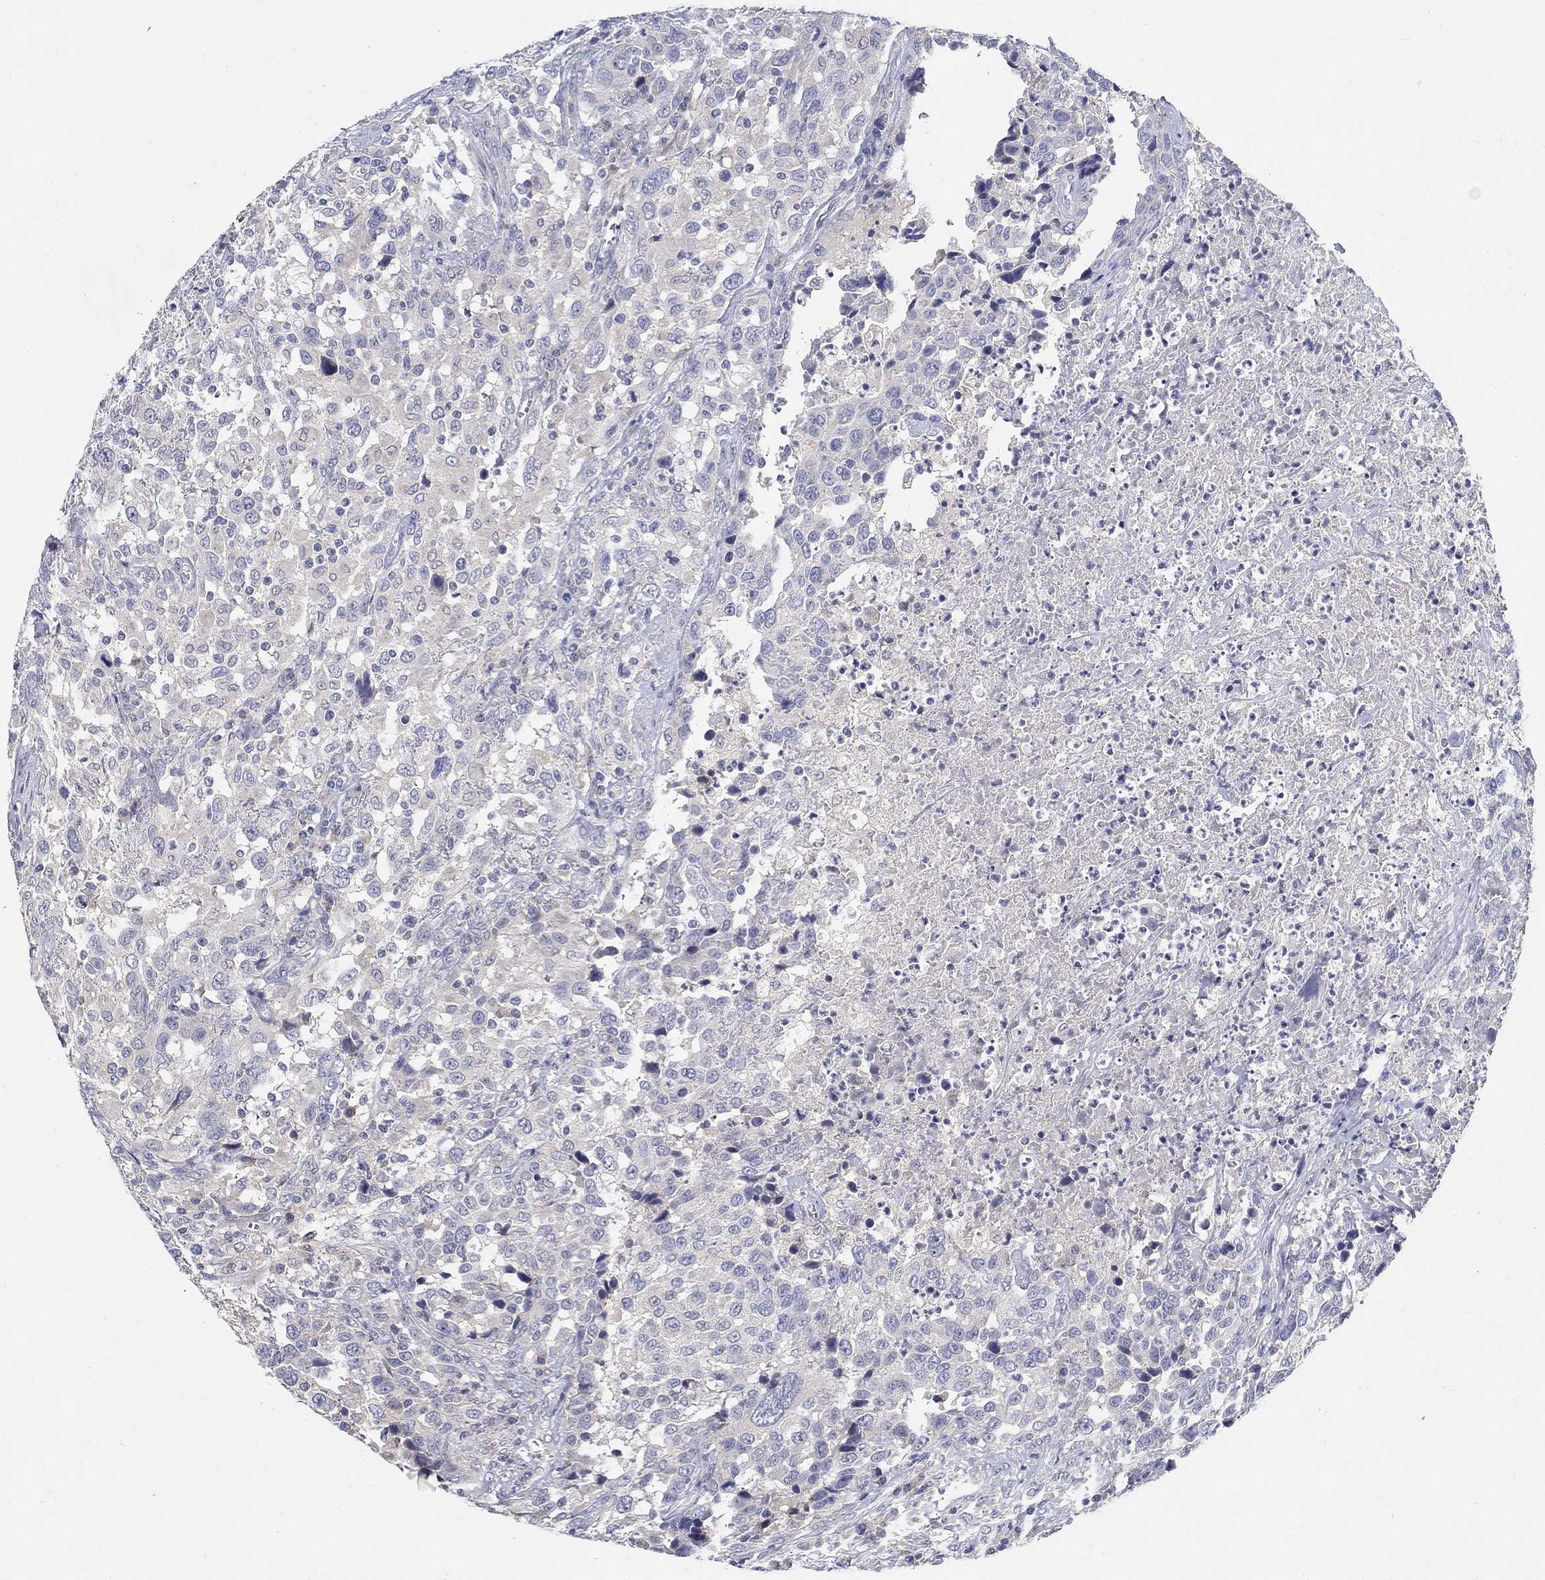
{"staining": {"intensity": "negative", "quantity": "none", "location": "none"}, "tissue": "urothelial cancer", "cell_type": "Tumor cells", "image_type": "cancer", "snomed": [{"axis": "morphology", "description": "Urothelial carcinoma, NOS"}, {"axis": "morphology", "description": "Urothelial carcinoma, High grade"}, {"axis": "topography", "description": "Urinary bladder"}], "caption": "There is no significant positivity in tumor cells of high-grade urothelial carcinoma. (Brightfield microscopy of DAB (3,3'-diaminobenzidine) immunohistochemistry (IHC) at high magnification).", "gene": "PROZ", "patient": {"sex": "female", "age": 64}}